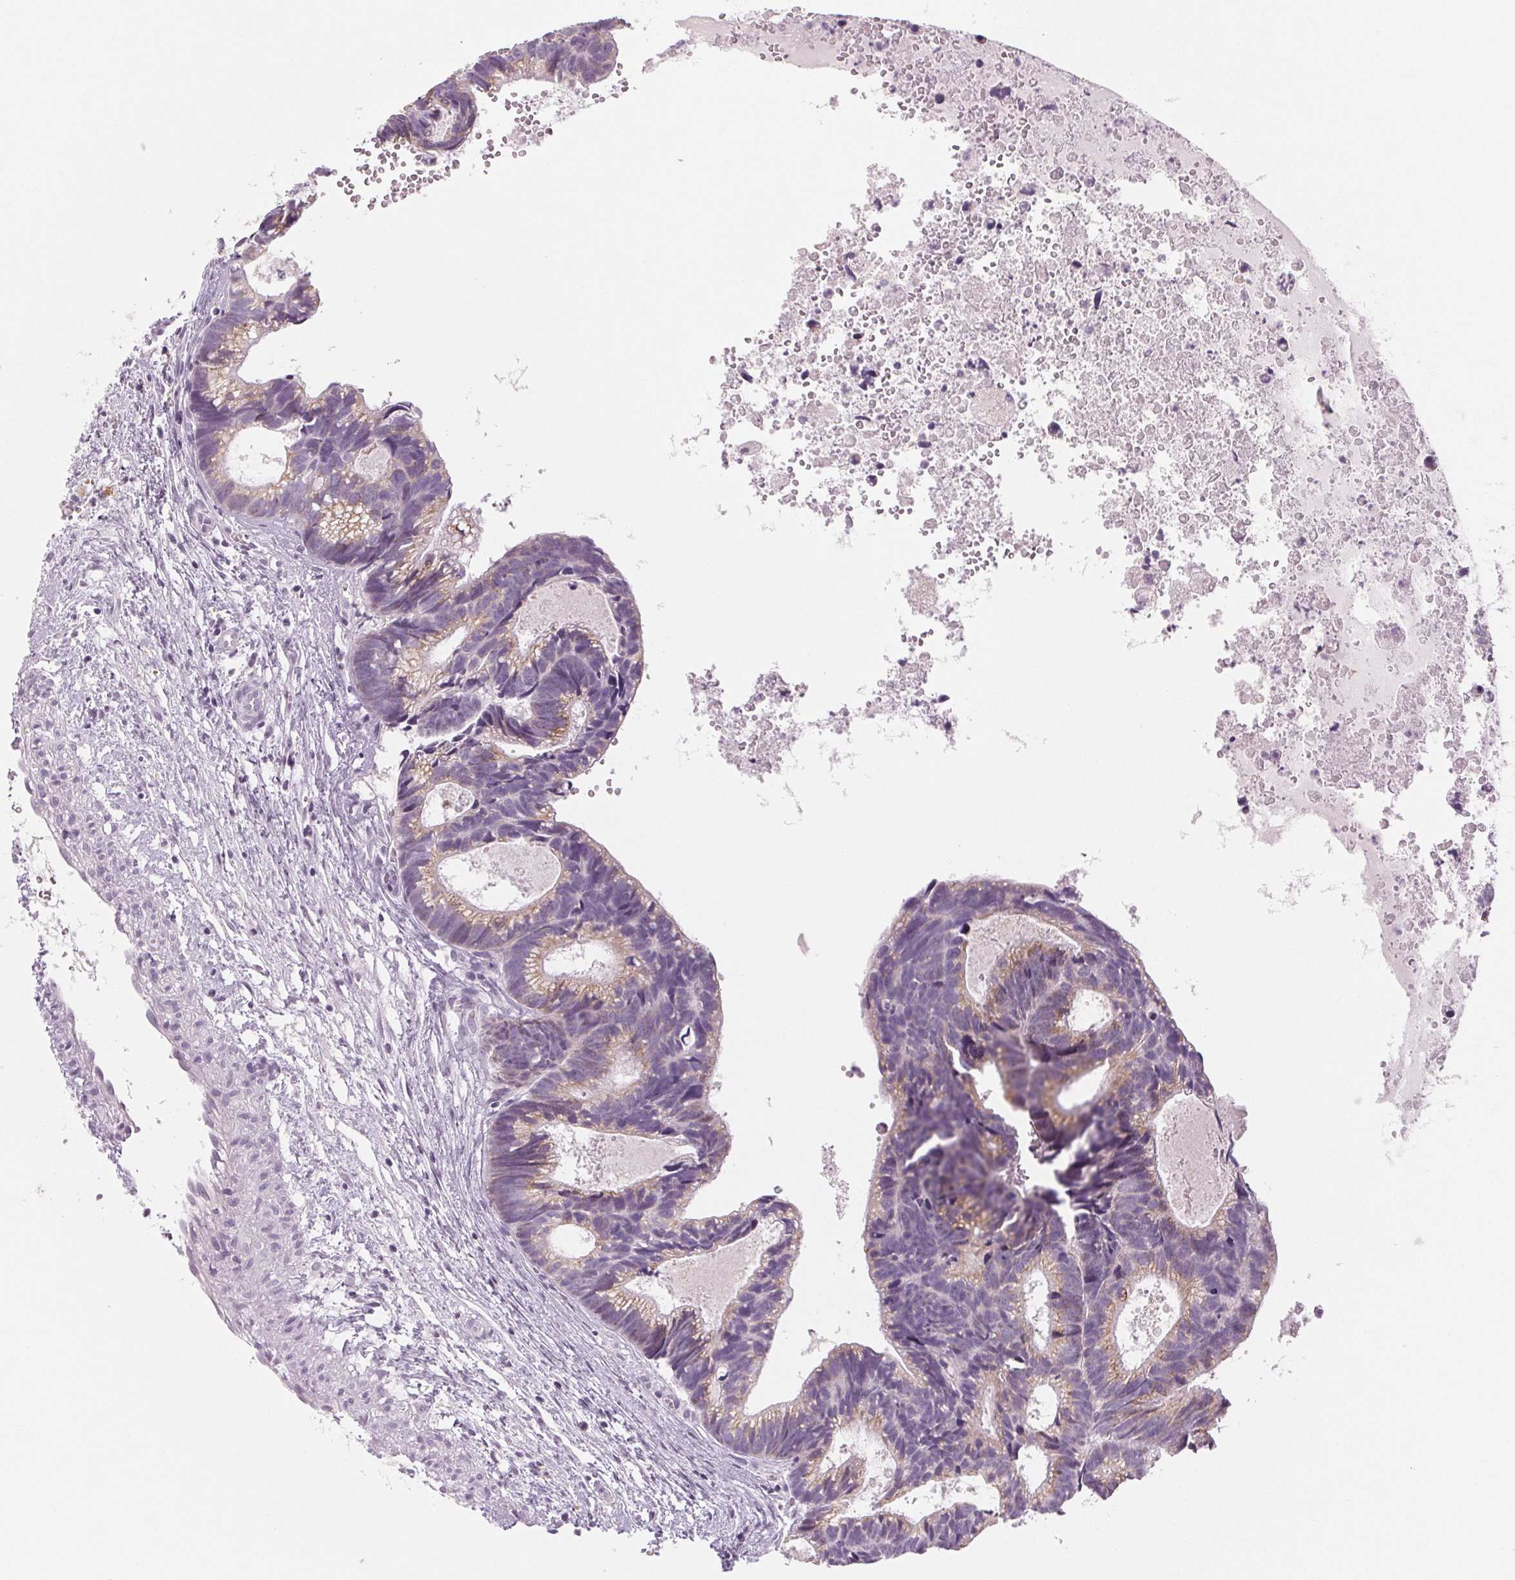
{"staining": {"intensity": "weak", "quantity": "25%-75%", "location": "cytoplasmic/membranous"}, "tissue": "head and neck cancer", "cell_type": "Tumor cells", "image_type": "cancer", "snomed": [{"axis": "morphology", "description": "Adenocarcinoma, NOS"}, {"axis": "topography", "description": "Head-Neck"}], "caption": "Immunohistochemistry (IHC) image of neoplastic tissue: head and neck adenocarcinoma stained using IHC reveals low levels of weak protein expression localized specifically in the cytoplasmic/membranous of tumor cells, appearing as a cytoplasmic/membranous brown color.", "gene": "EHHADH", "patient": {"sex": "male", "age": 62}}